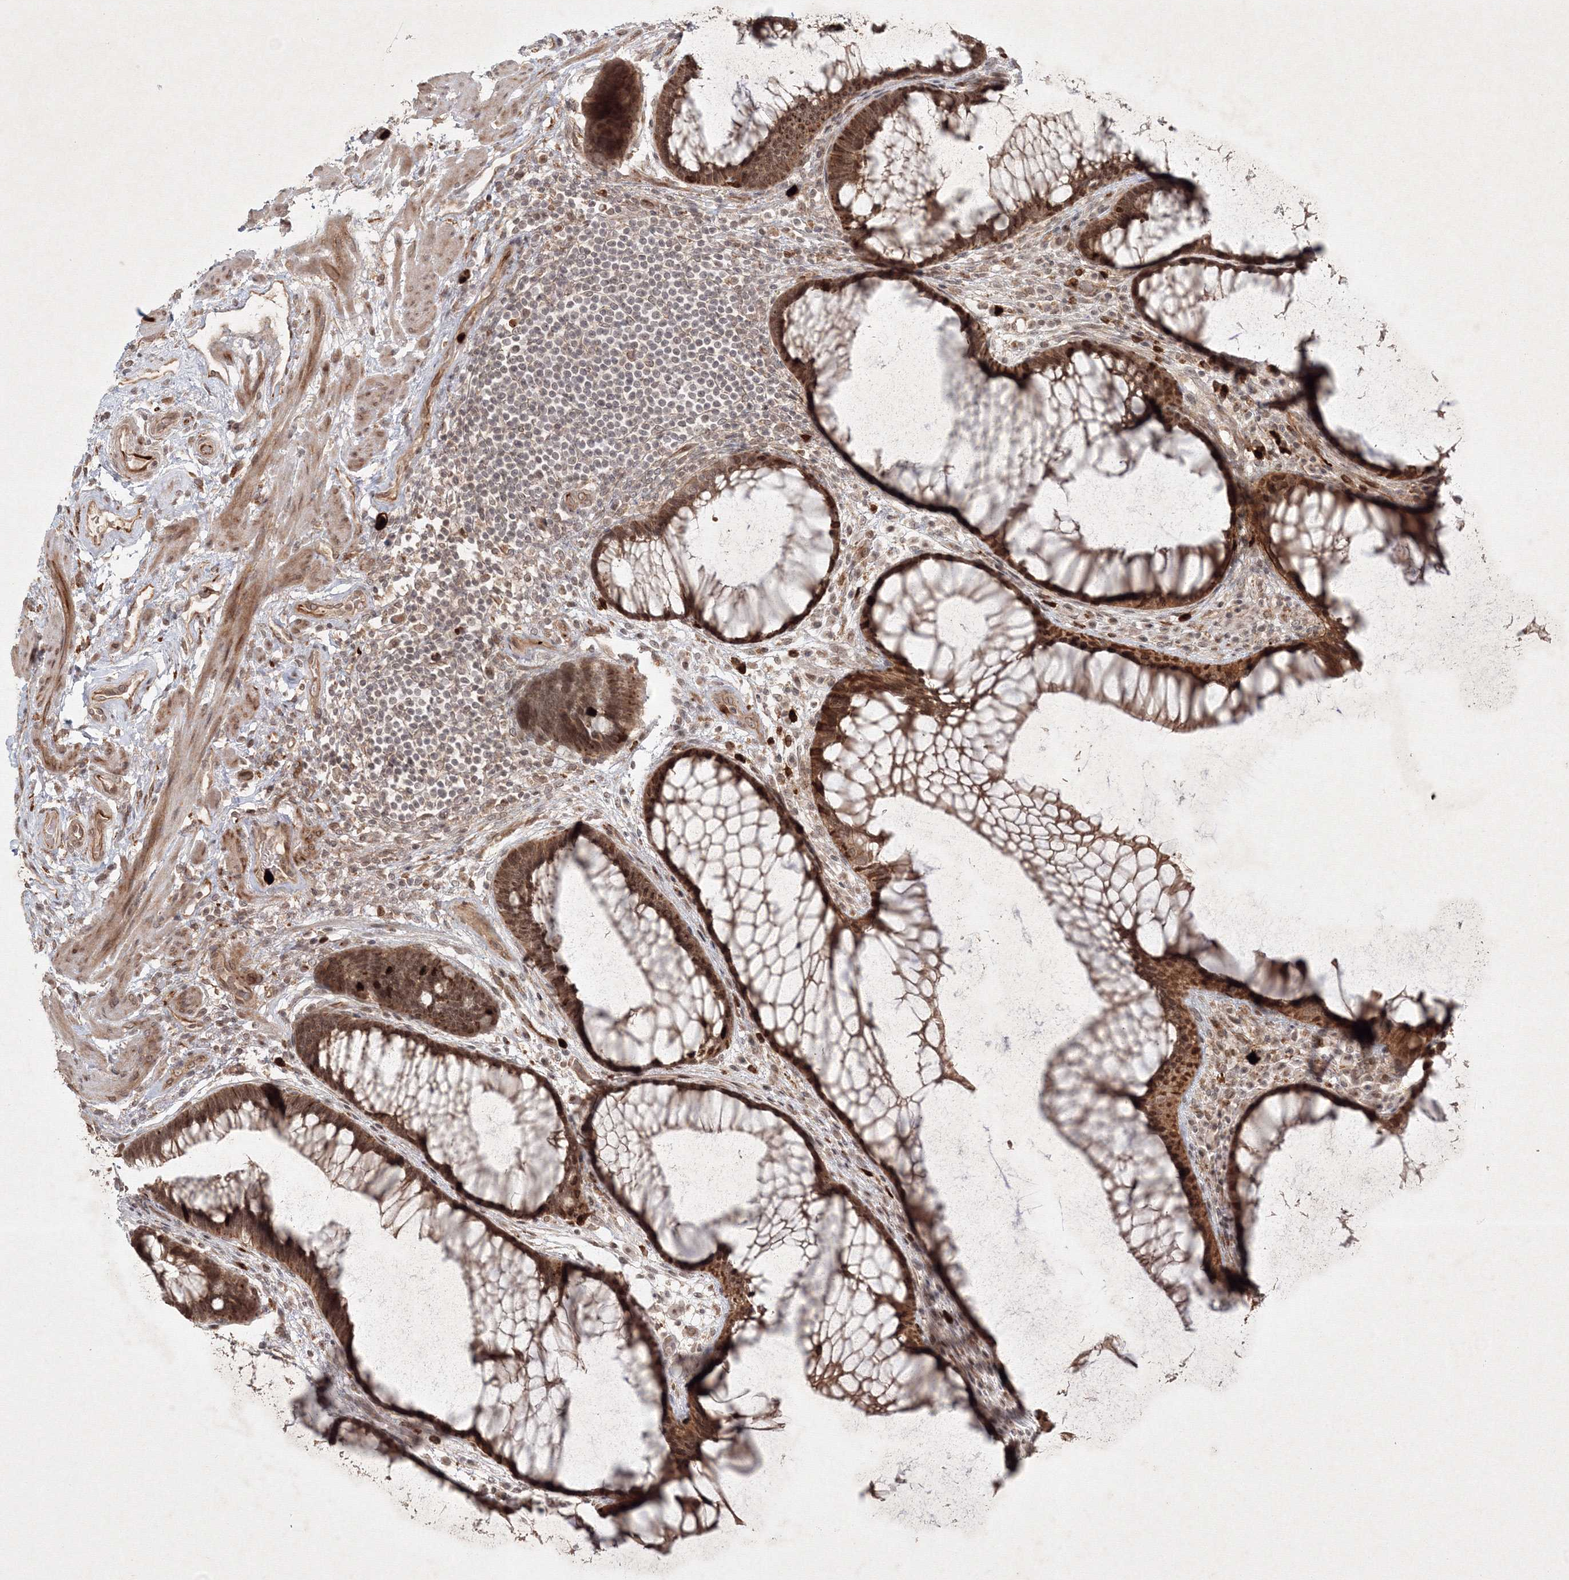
{"staining": {"intensity": "moderate", "quantity": ">75%", "location": "cytoplasmic/membranous,nuclear"}, "tissue": "rectum", "cell_type": "Glandular cells", "image_type": "normal", "snomed": [{"axis": "morphology", "description": "Normal tissue, NOS"}, {"axis": "topography", "description": "Rectum"}], "caption": "Rectum stained with immunohistochemistry (IHC) shows moderate cytoplasmic/membranous,nuclear staining in approximately >75% of glandular cells. The staining was performed using DAB (3,3'-diaminobenzidine) to visualize the protein expression in brown, while the nuclei were stained in blue with hematoxylin (Magnification: 20x).", "gene": "KIF20A", "patient": {"sex": "male", "age": 51}}